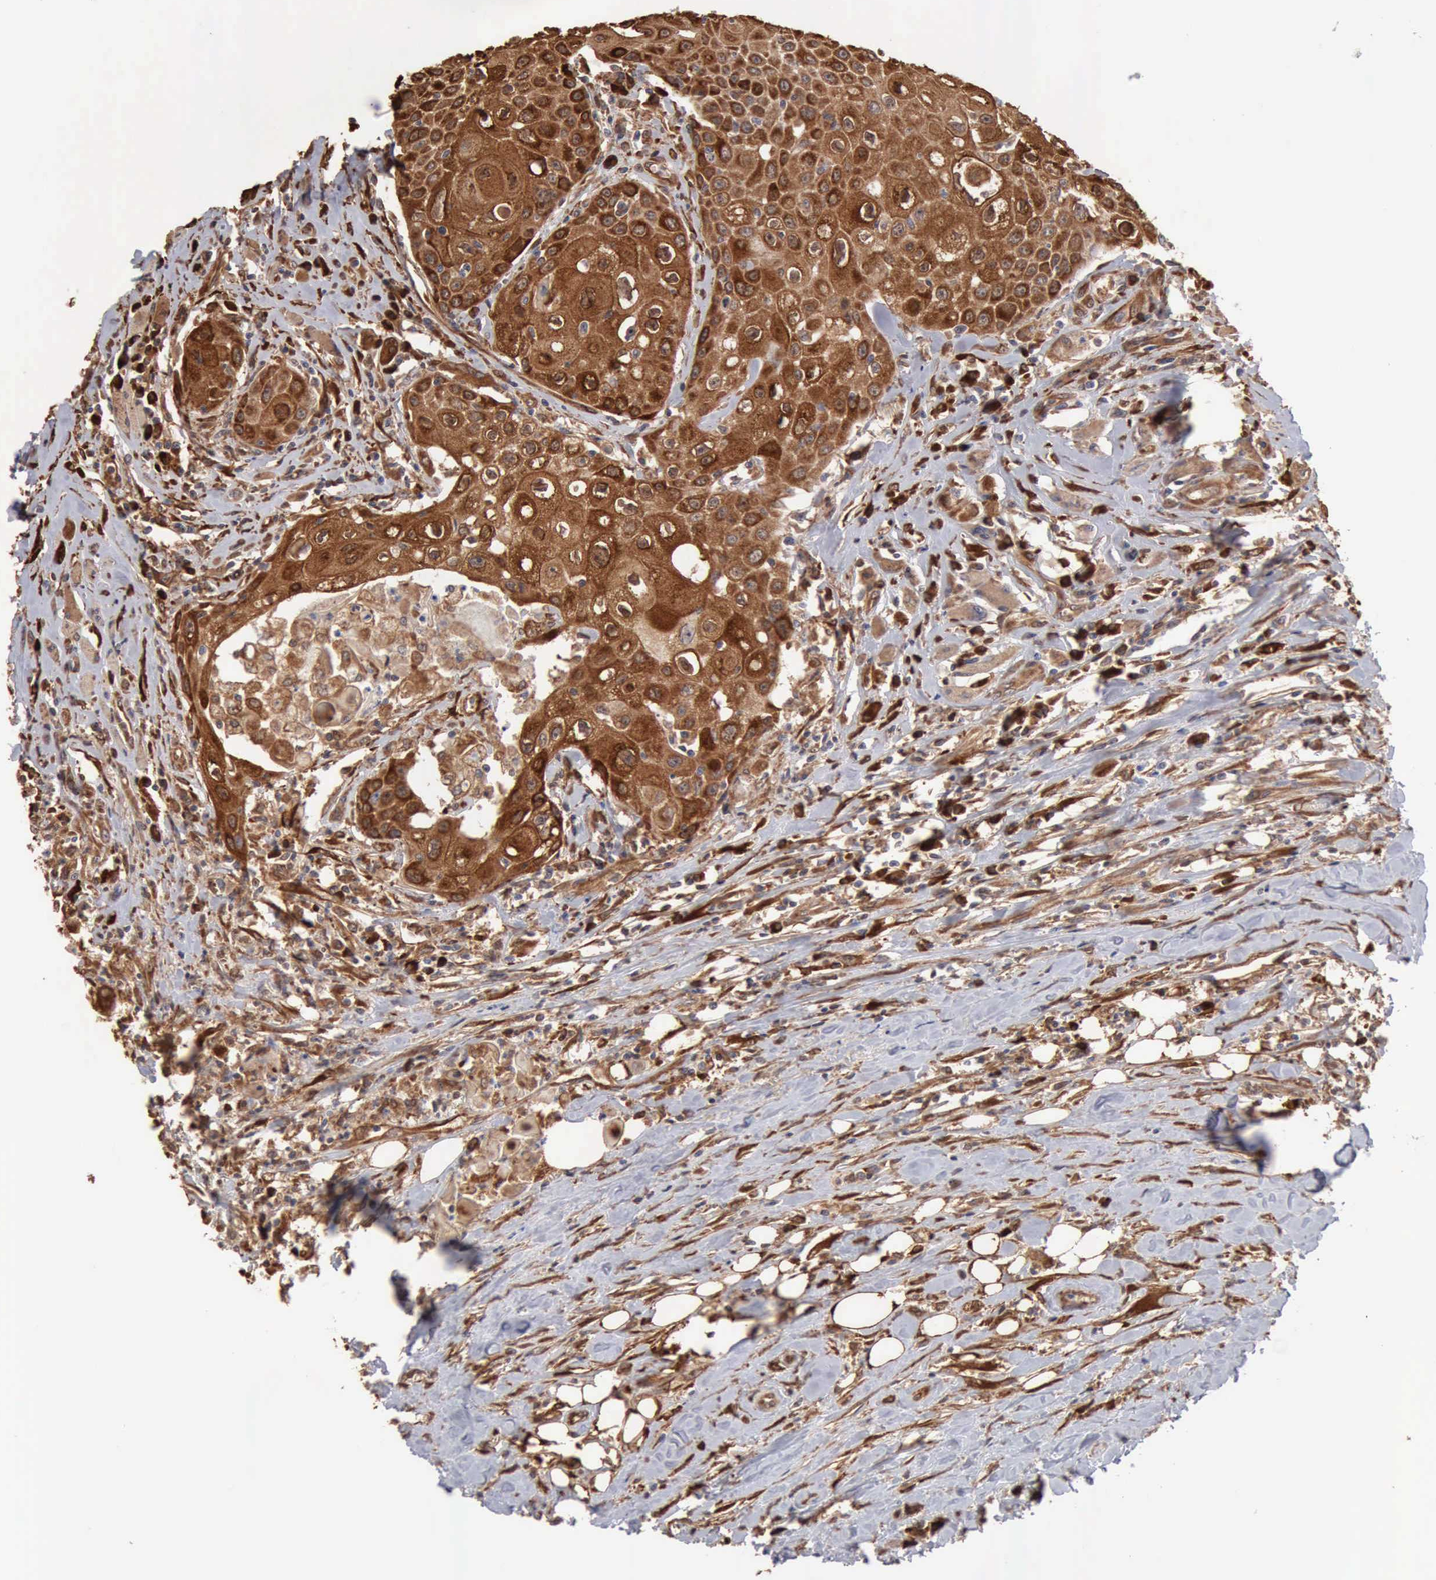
{"staining": {"intensity": "strong", "quantity": ">75%", "location": "cytoplasmic/membranous,nuclear"}, "tissue": "head and neck cancer", "cell_type": "Tumor cells", "image_type": "cancer", "snomed": [{"axis": "morphology", "description": "Squamous cell carcinoma, NOS"}, {"axis": "topography", "description": "Oral tissue"}, {"axis": "topography", "description": "Head-Neck"}], "caption": "The histopathology image shows immunohistochemical staining of squamous cell carcinoma (head and neck). There is strong cytoplasmic/membranous and nuclear staining is present in about >75% of tumor cells. The protein of interest is shown in brown color, while the nuclei are stained blue.", "gene": "APOL2", "patient": {"sex": "female", "age": 82}}